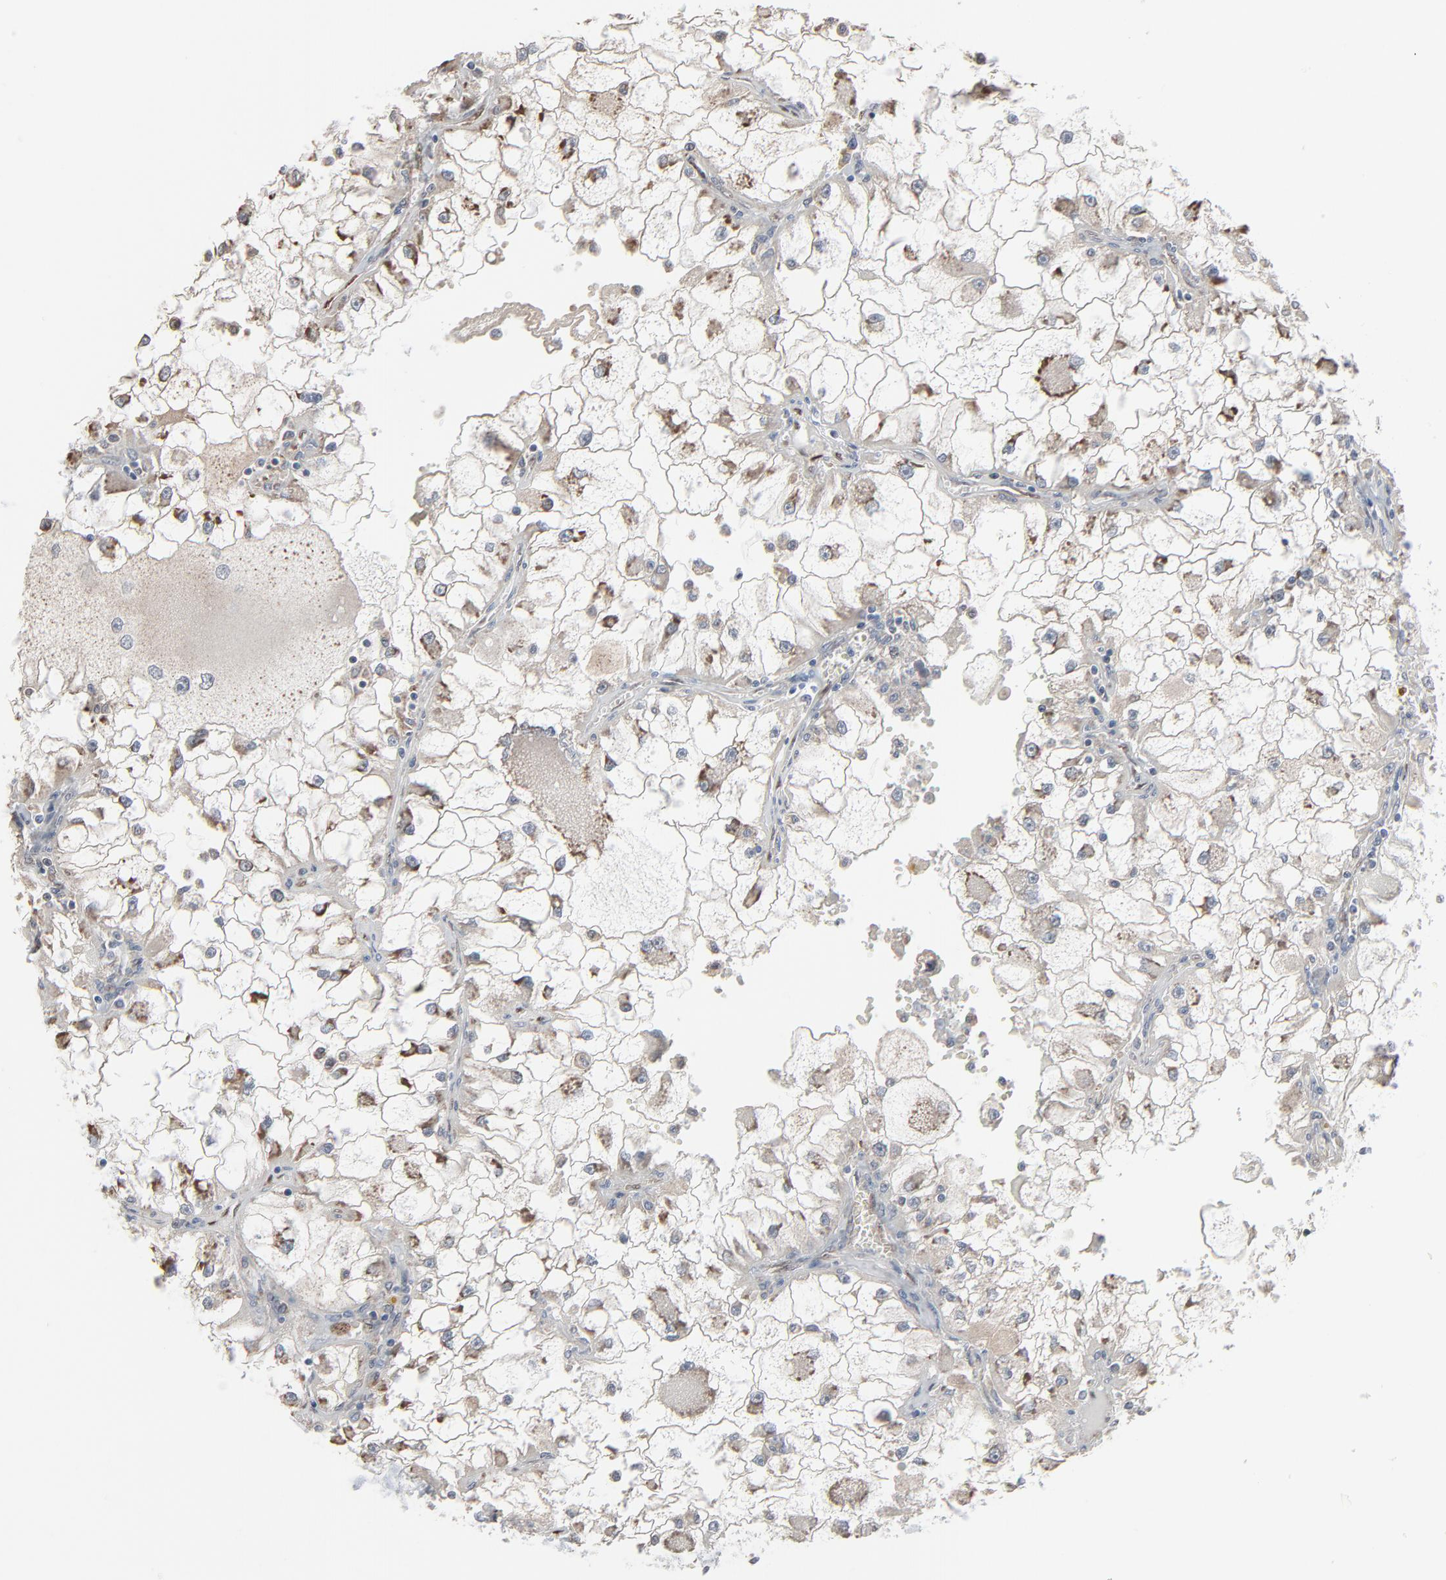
{"staining": {"intensity": "moderate", "quantity": ">75%", "location": "cytoplasmic/membranous"}, "tissue": "renal cancer", "cell_type": "Tumor cells", "image_type": "cancer", "snomed": [{"axis": "morphology", "description": "Adenocarcinoma, NOS"}, {"axis": "topography", "description": "Kidney"}], "caption": "Moderate cytoplasmic/membranous staining is seen in about >75% of tumor cells in adenocarcinoma (renal).", "gene": "CCT5", "patient": {"sex": "female", "age": 73}}